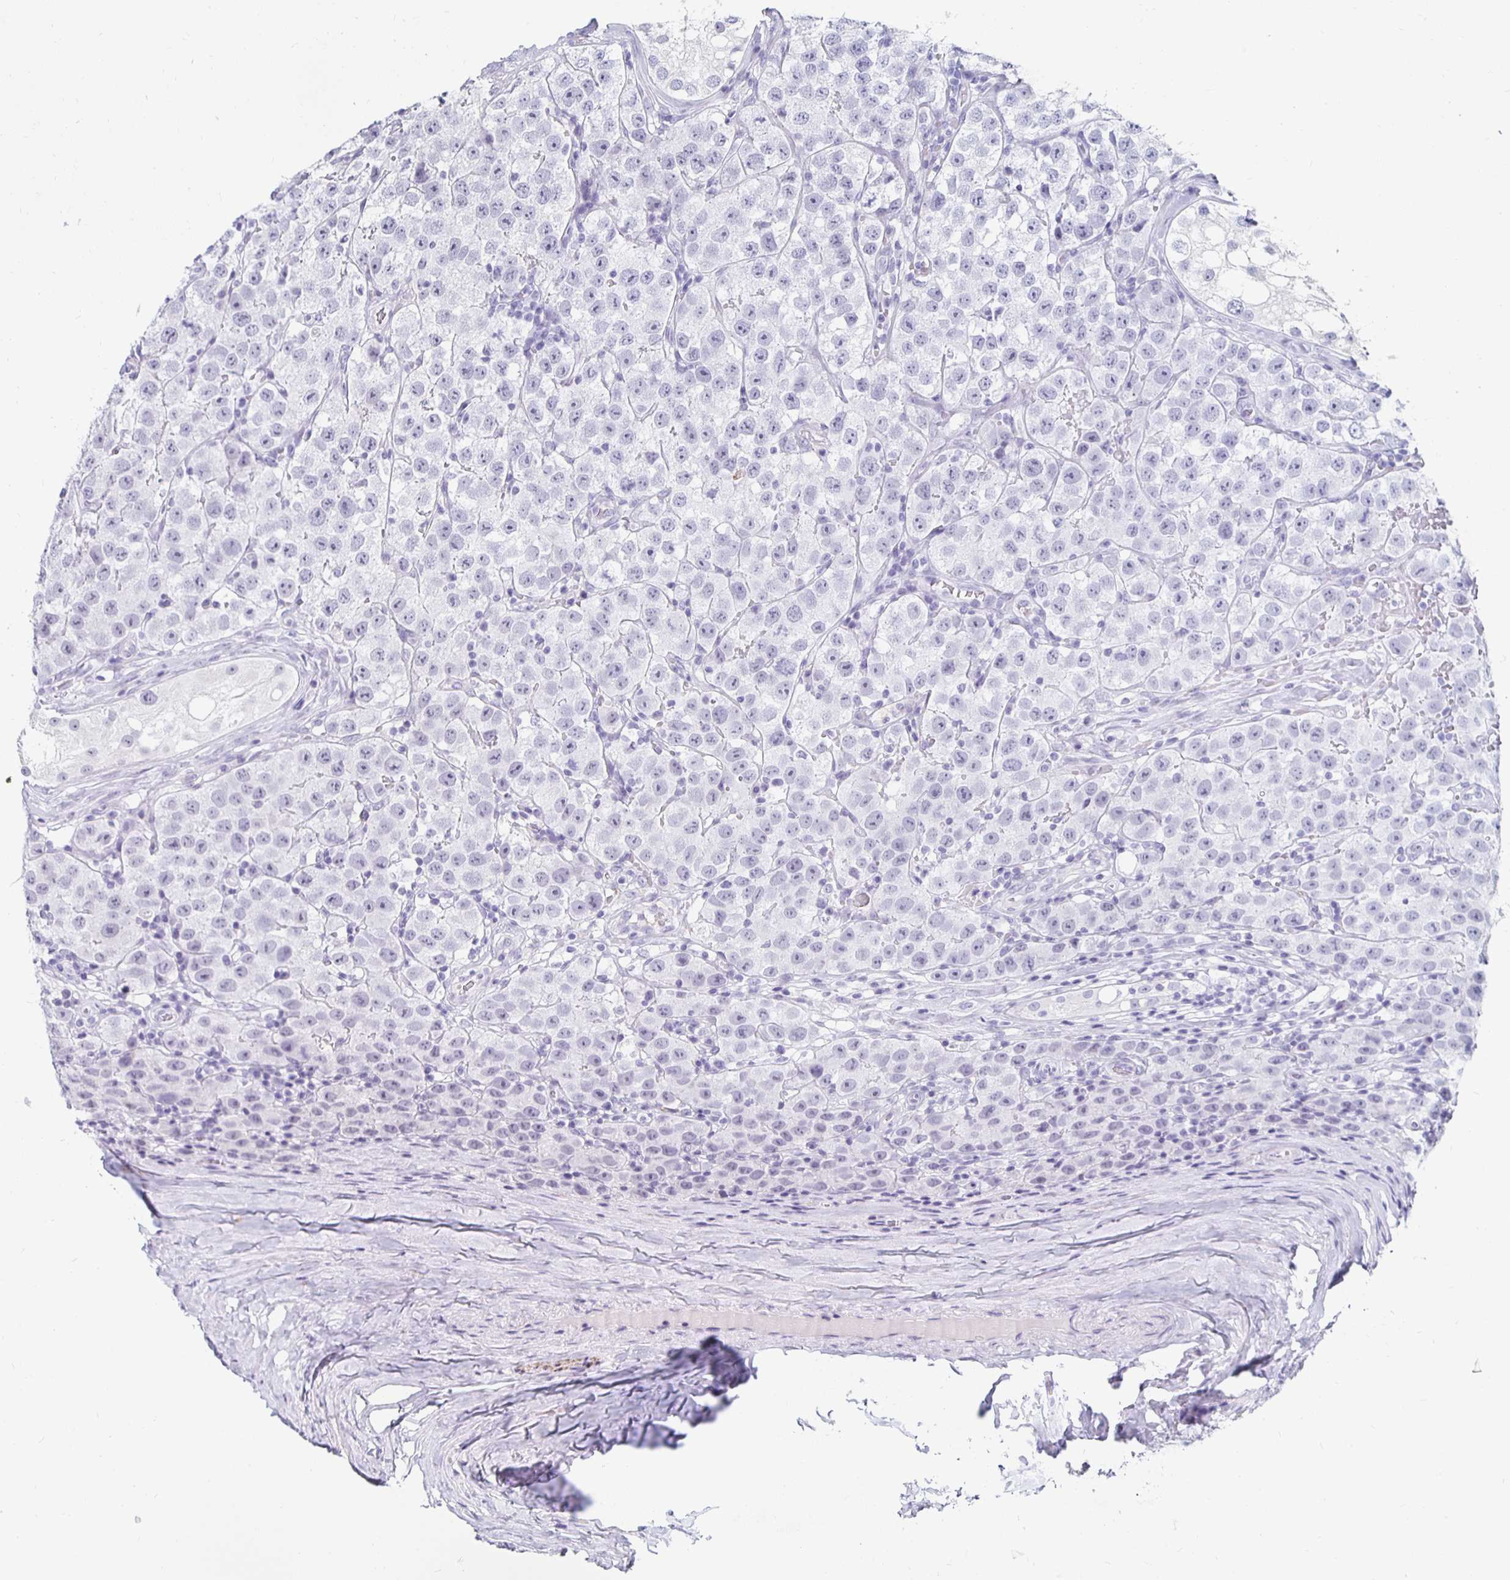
{"staining": {"intensity": "negative", "quantity": "none", "location": "none"}, "tissue": "testis cancer", "cell_type": "Tumor cells", "image_type": "cancer", "snomed": [{"axis": "morphology", "description": "Seminoma, NOS"}, {"axis": "topography", "description": "Testis"}], "caption": "The immunohistochemistry histopathology image has no significant expression in tumor cells of testis cancer (seminoma) tissue.", "gene": "KCNQ2", "patient": {"sex": "male", "age": 34}}